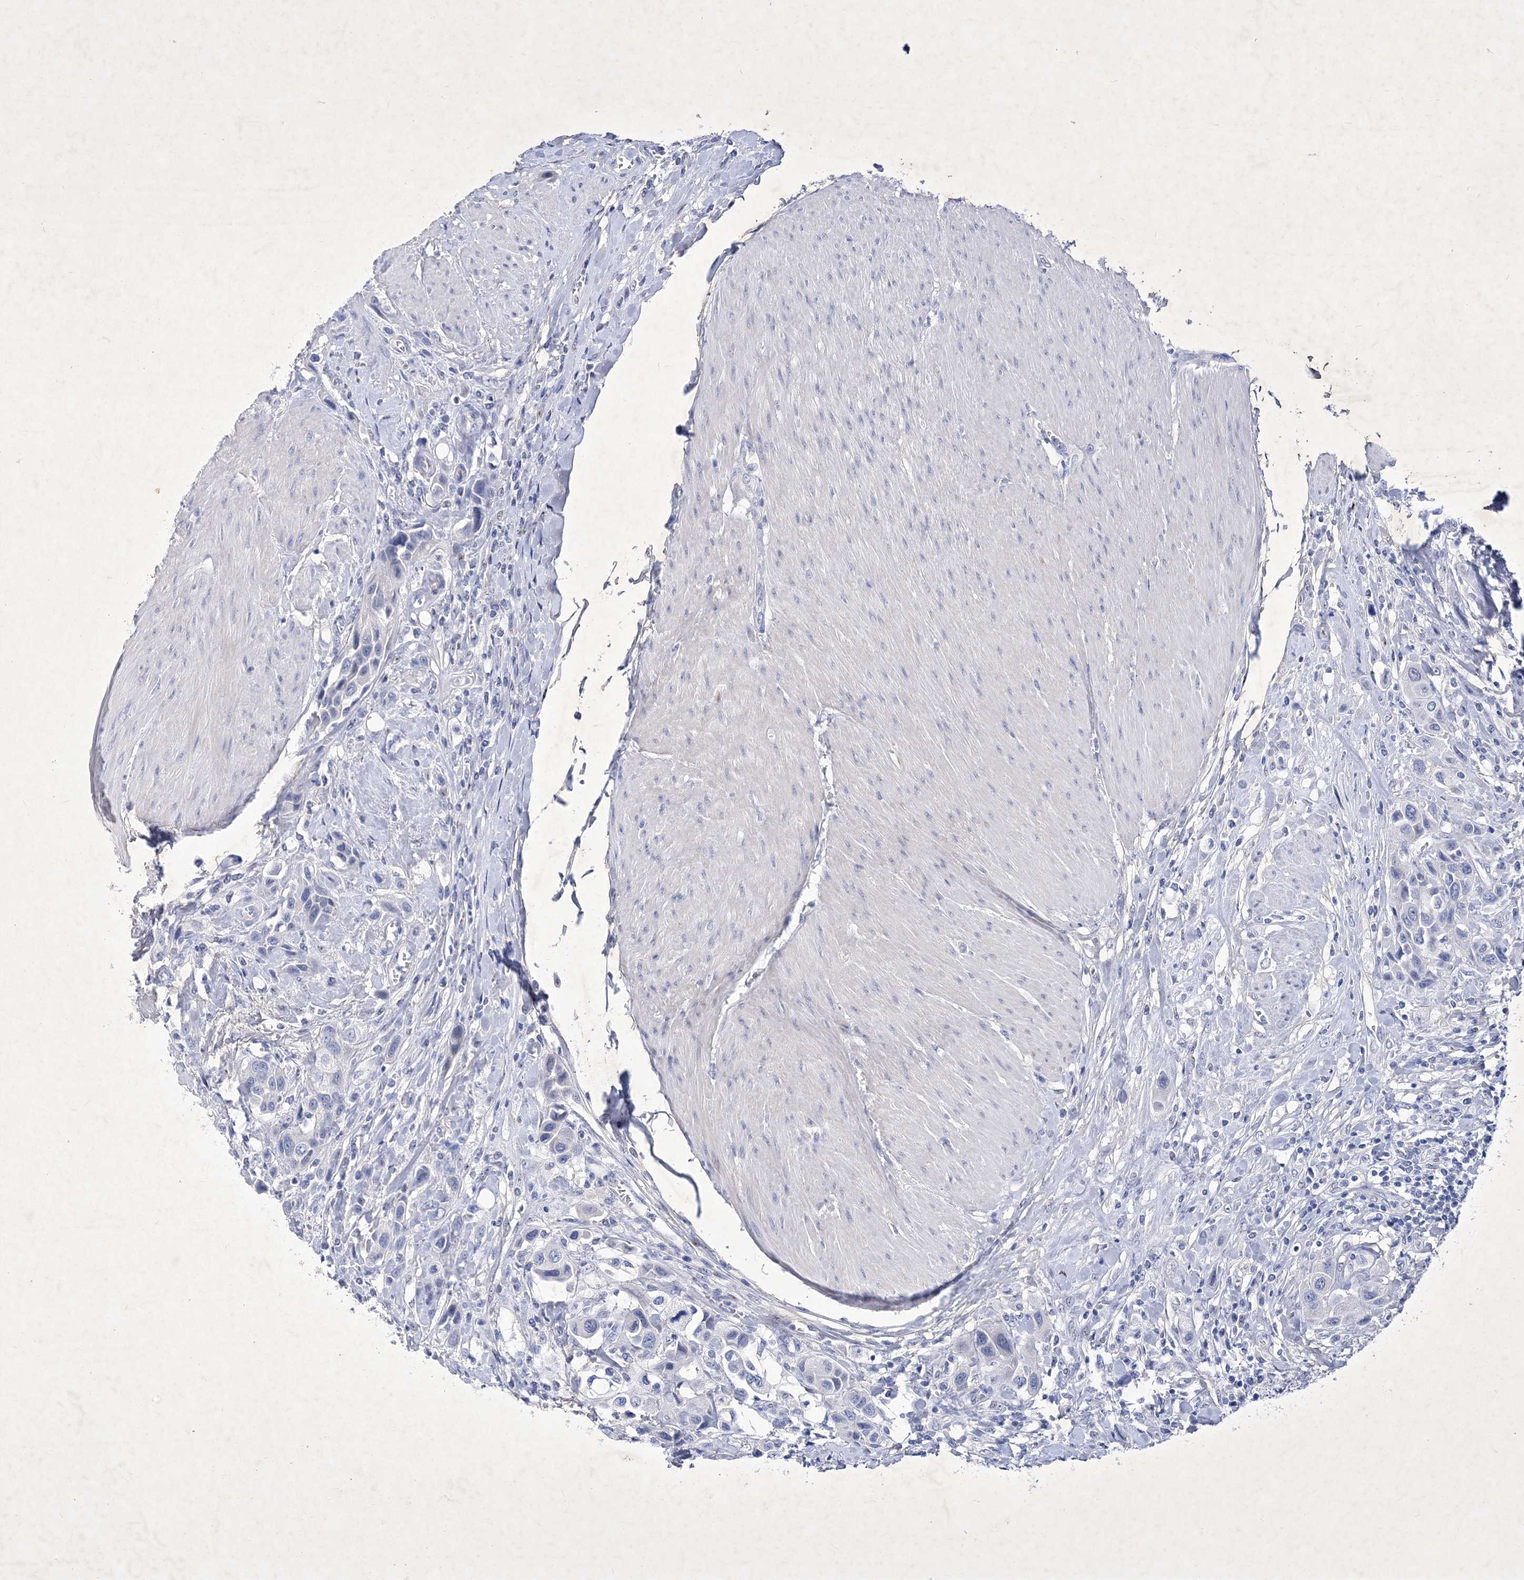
{"staining": {"intensity": "negative", "quantity": "none", "location": "none"}, "tissue": "urothelial cancer", "cell_type": "Tumor cells", "image_type": "cancer", "snomed": [{"axis": "morphology", "description": "Urothelial carcinoma, High grade"}, {"axis": "topography", "description": "Urinary bladder"}], "caption": "Immunohistochemistry of urothelial carcinoma (high-grade) shows no staining in tumor cells.", "gene": "GPN1", "patient": {"sex": "male", "age": 50}}